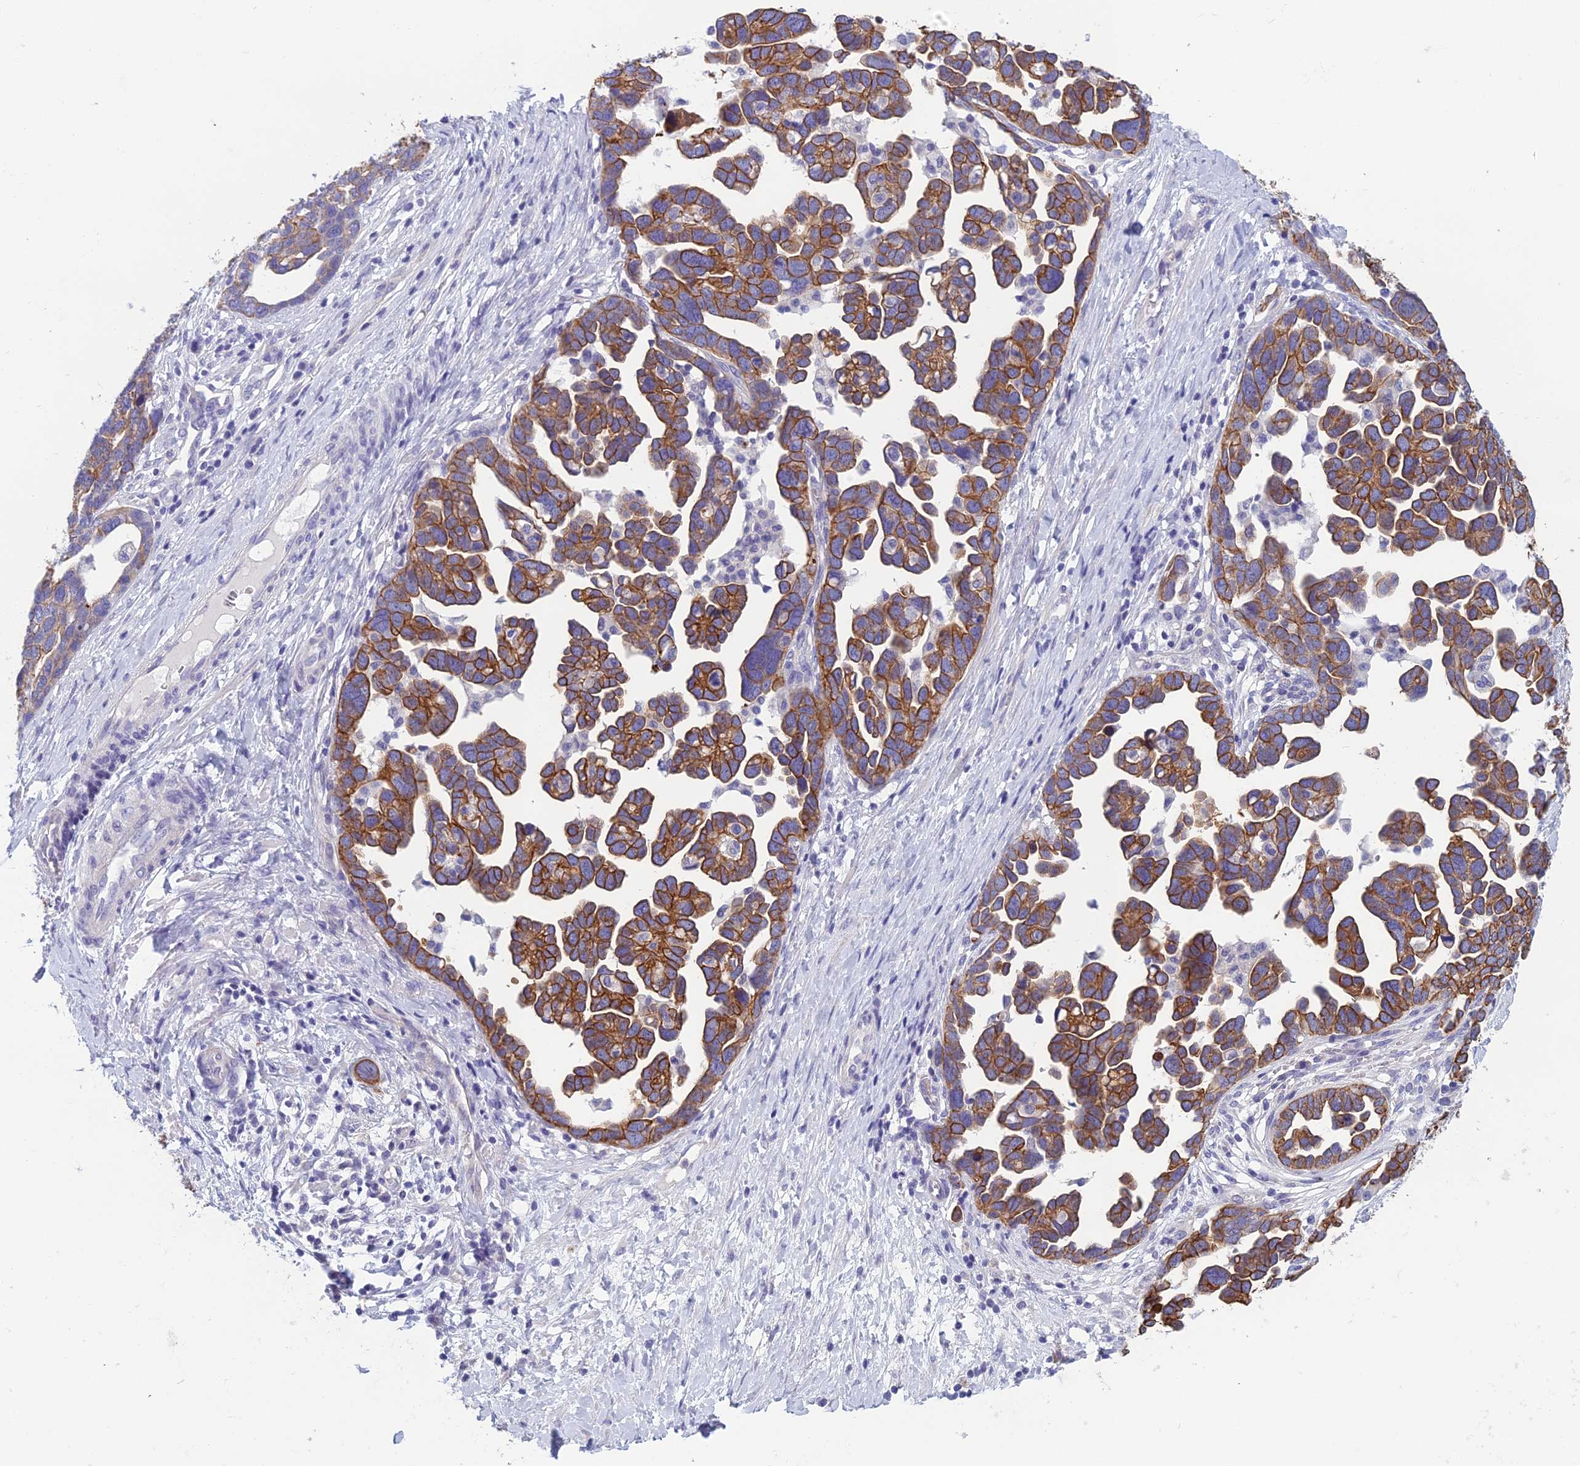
{"staining": {"intensity": "moderate", "quantity": ">75%", "location": "cytoplasmic/membranous"}, "tissue": "ovarian cancer", "cell_type": "Tumor cells", "image_type": "cancer", "snomed": [{"axis": "morphology", "description": "Cystadenocarcinoma, serous, NOS"}, {"axis": "topography", "description": "Ovary"}], "caption": "Immunohistochemical staining of ovarian cancer exhibits moderate cytoplasmic/membranous protein expression in approximately >75% of tumor cells.", "gene": "RBM41", "patient": {"sex": "female", "age": 54}}